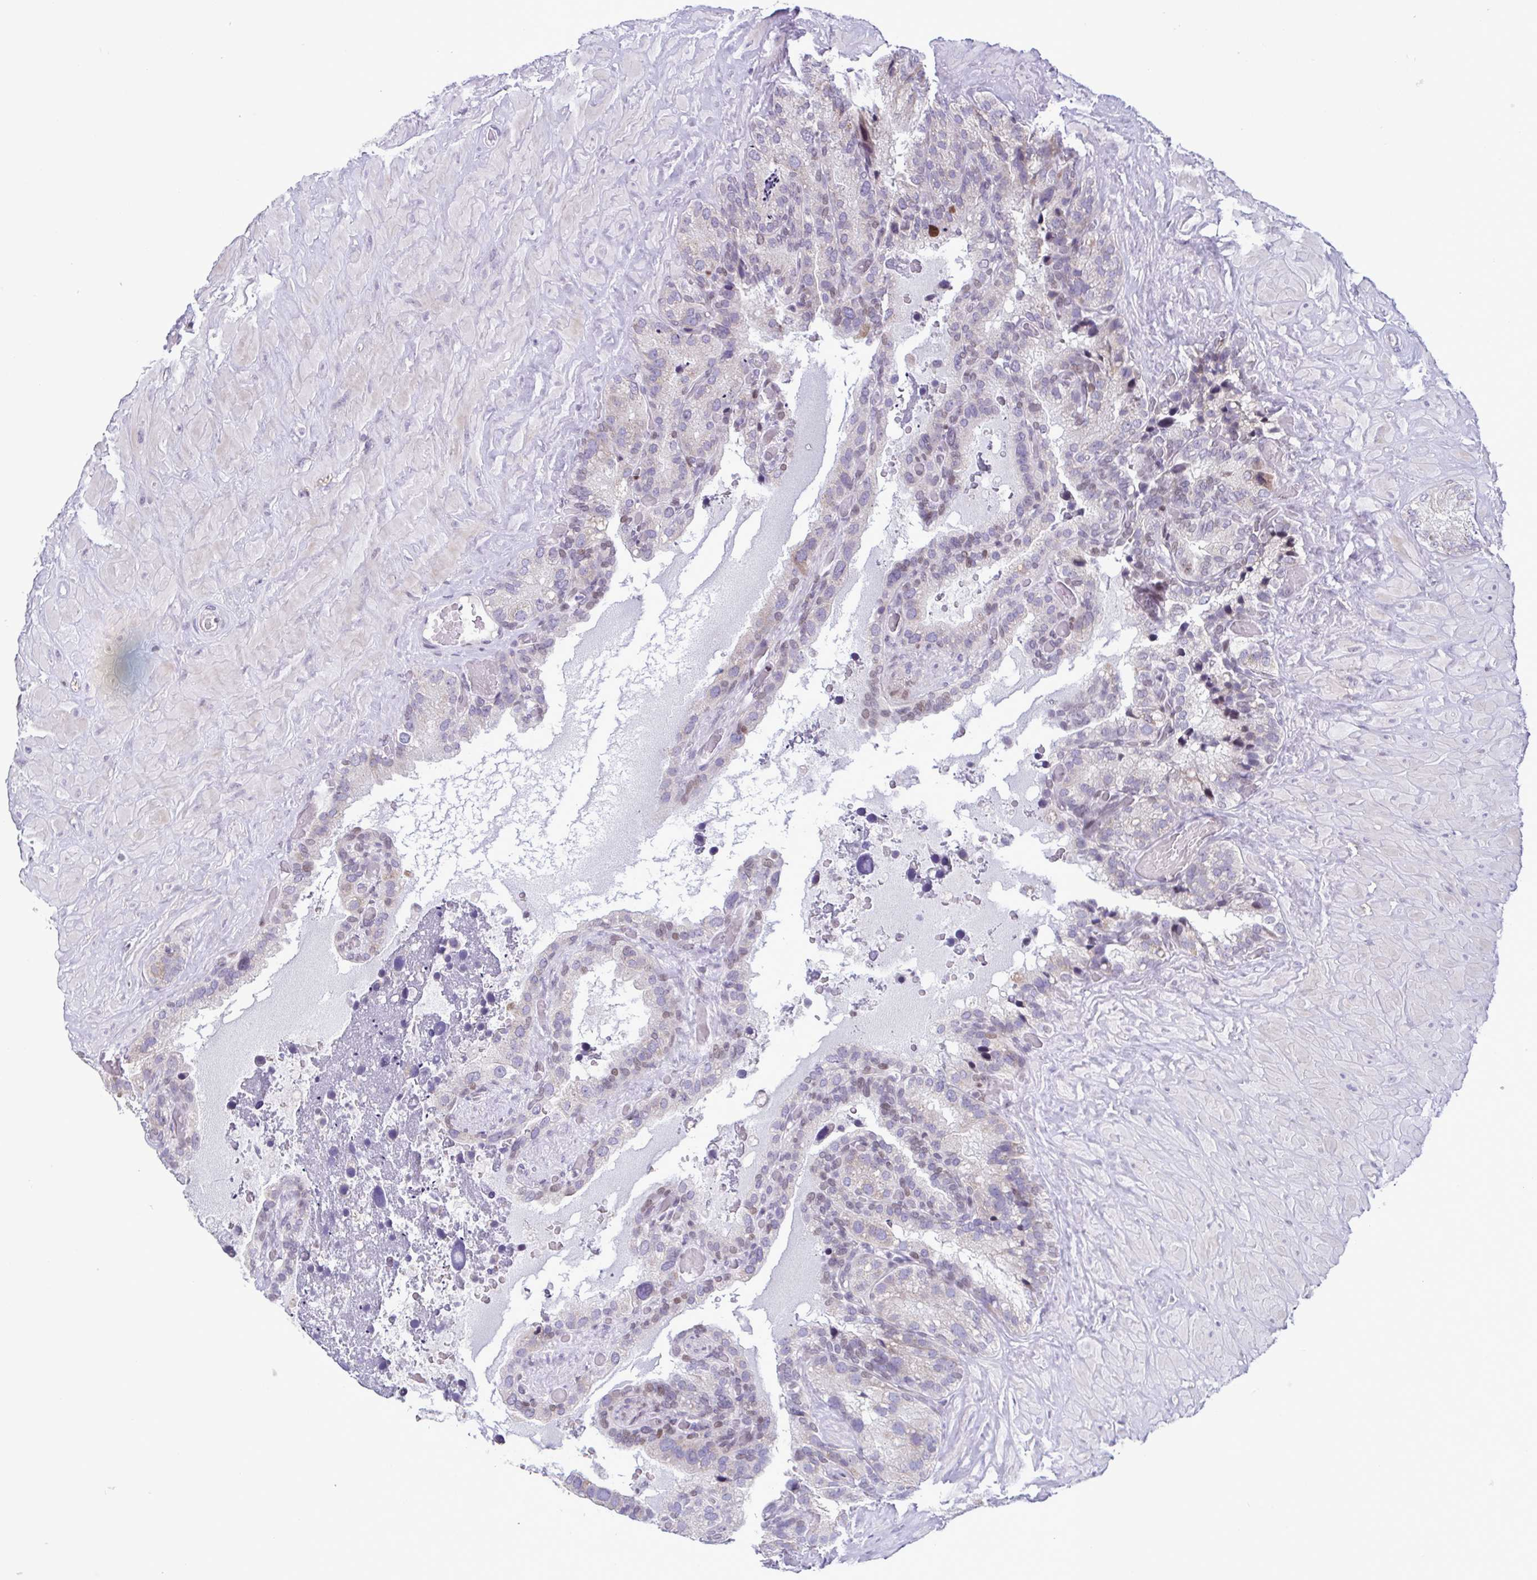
{"staining": {"intensity": "negative", "quantity": "none", "location": "none"}, "tissue": "seminal vesicle", "cell_type": "Glandular cells", "image_type": "normal", "snomed": [{"axis": "morphology", "description": "Normal tissue, NOS"}, {"axis": "topography", "description": "Seminal veicle"}], "caption": "Glandular cells are negative for protein expression in benign human seminal vesicle. The staining was performed using DAB to visualize the protein expression in brown, while the nuclei were stained in blue with hematoxylin (Magnification: 20x).", "gene": "IRF1", "patient": {"sex": "male", "age": 60}}